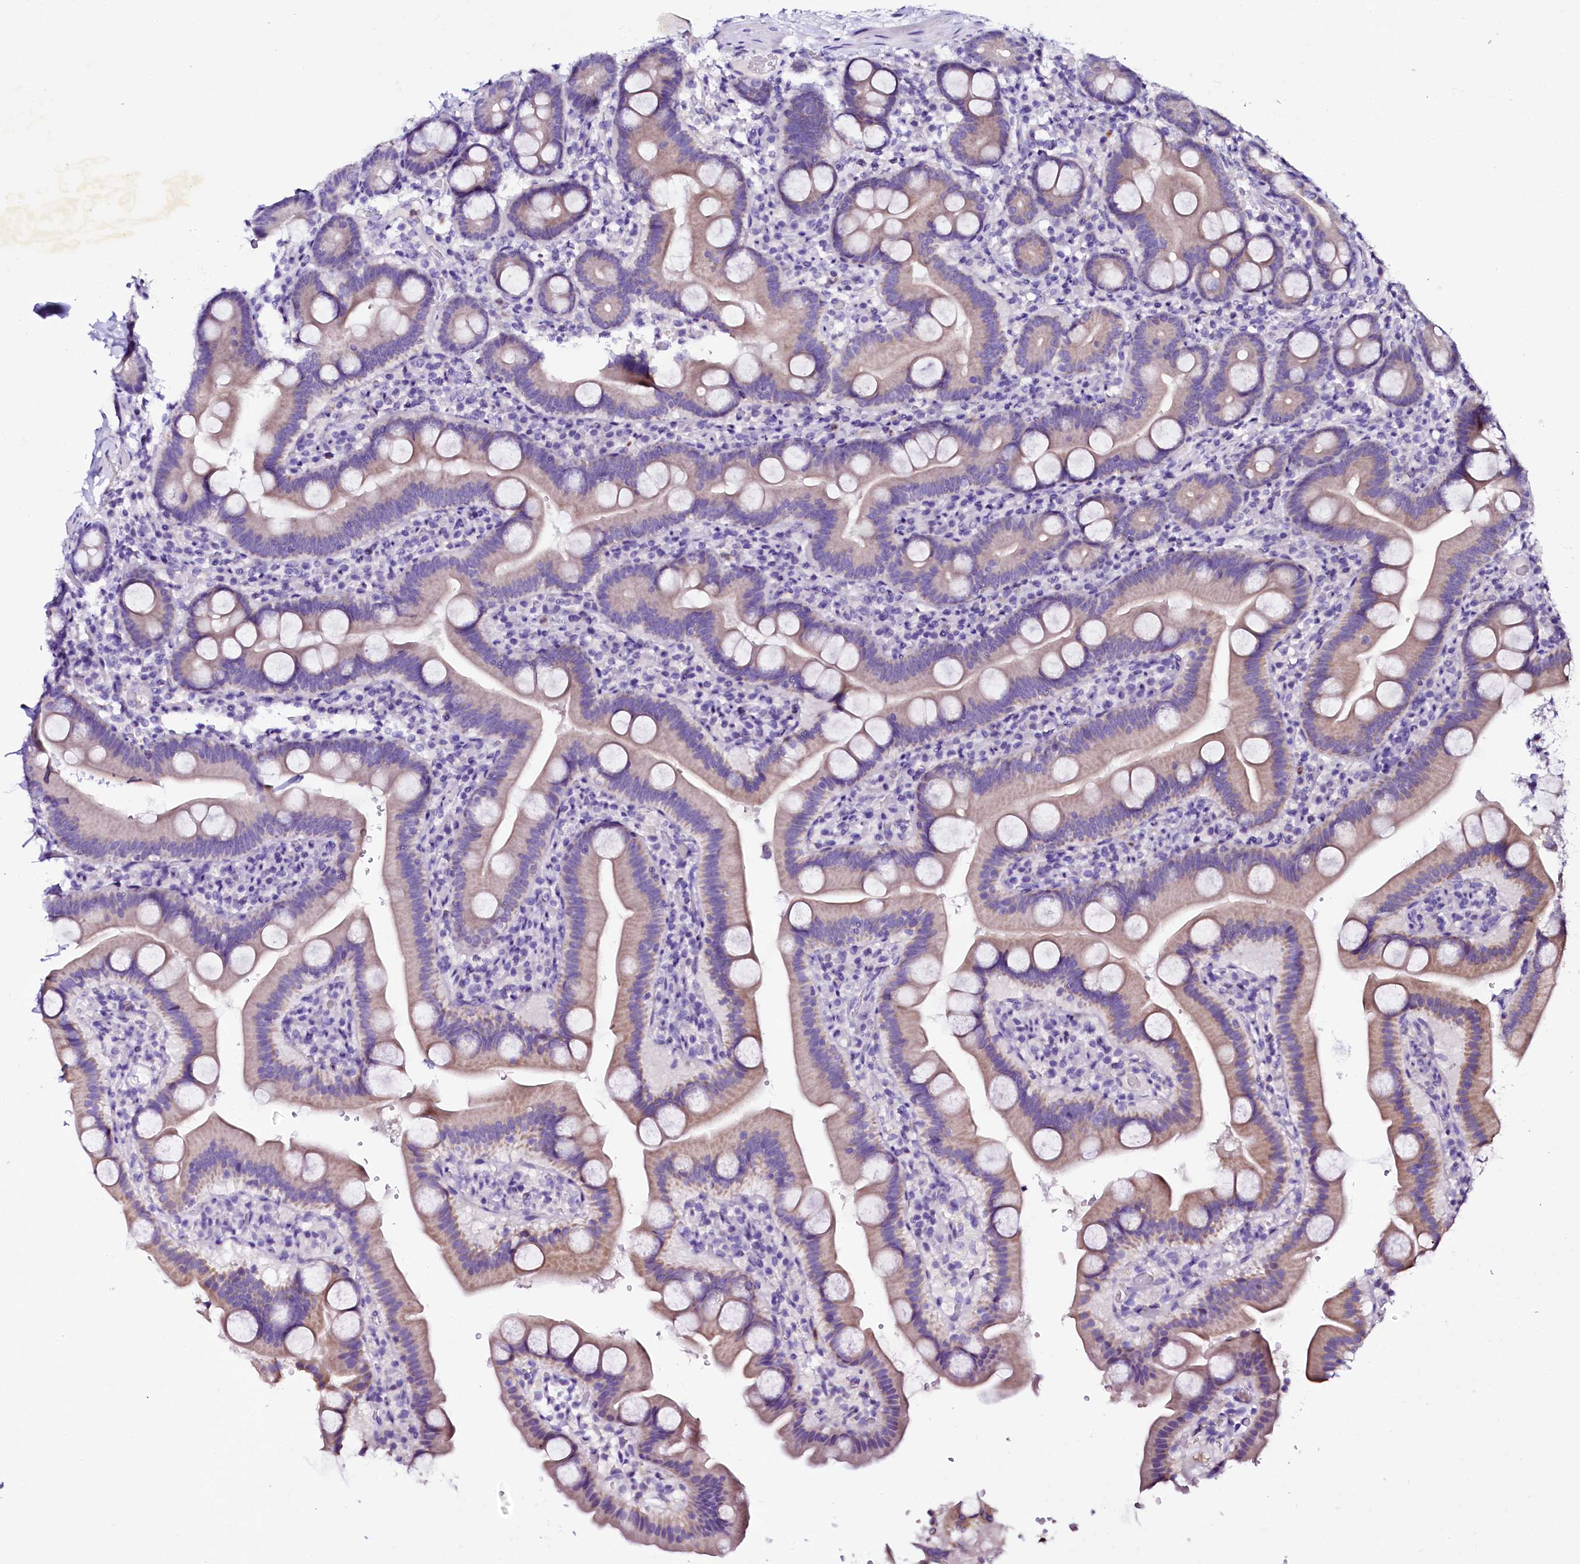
{"staining": {"intensity": "moderate", "quantity": "25%-75%", "location": "cytoplasmic/membranous"}, "tissue": "duodenum", "cell_type": "Glandular cells", "image_type": "normal", "snomed": [{"axis": "morphology", "description": "Normal tissue, NOS"}, {"axis": "topography", "description": "Duodenum"}], "caption": "IHC micrograph of normal duodenum: duodenum stained using IHC demonstrates medium levels of moderate protein expression localized specifically in the cytoplasmic/membranous of glandular cells, appearing as a cytoplasmic/membranous brown color.", "gene": "NAA16", "patient": {"sex": "male", "age": 55}}